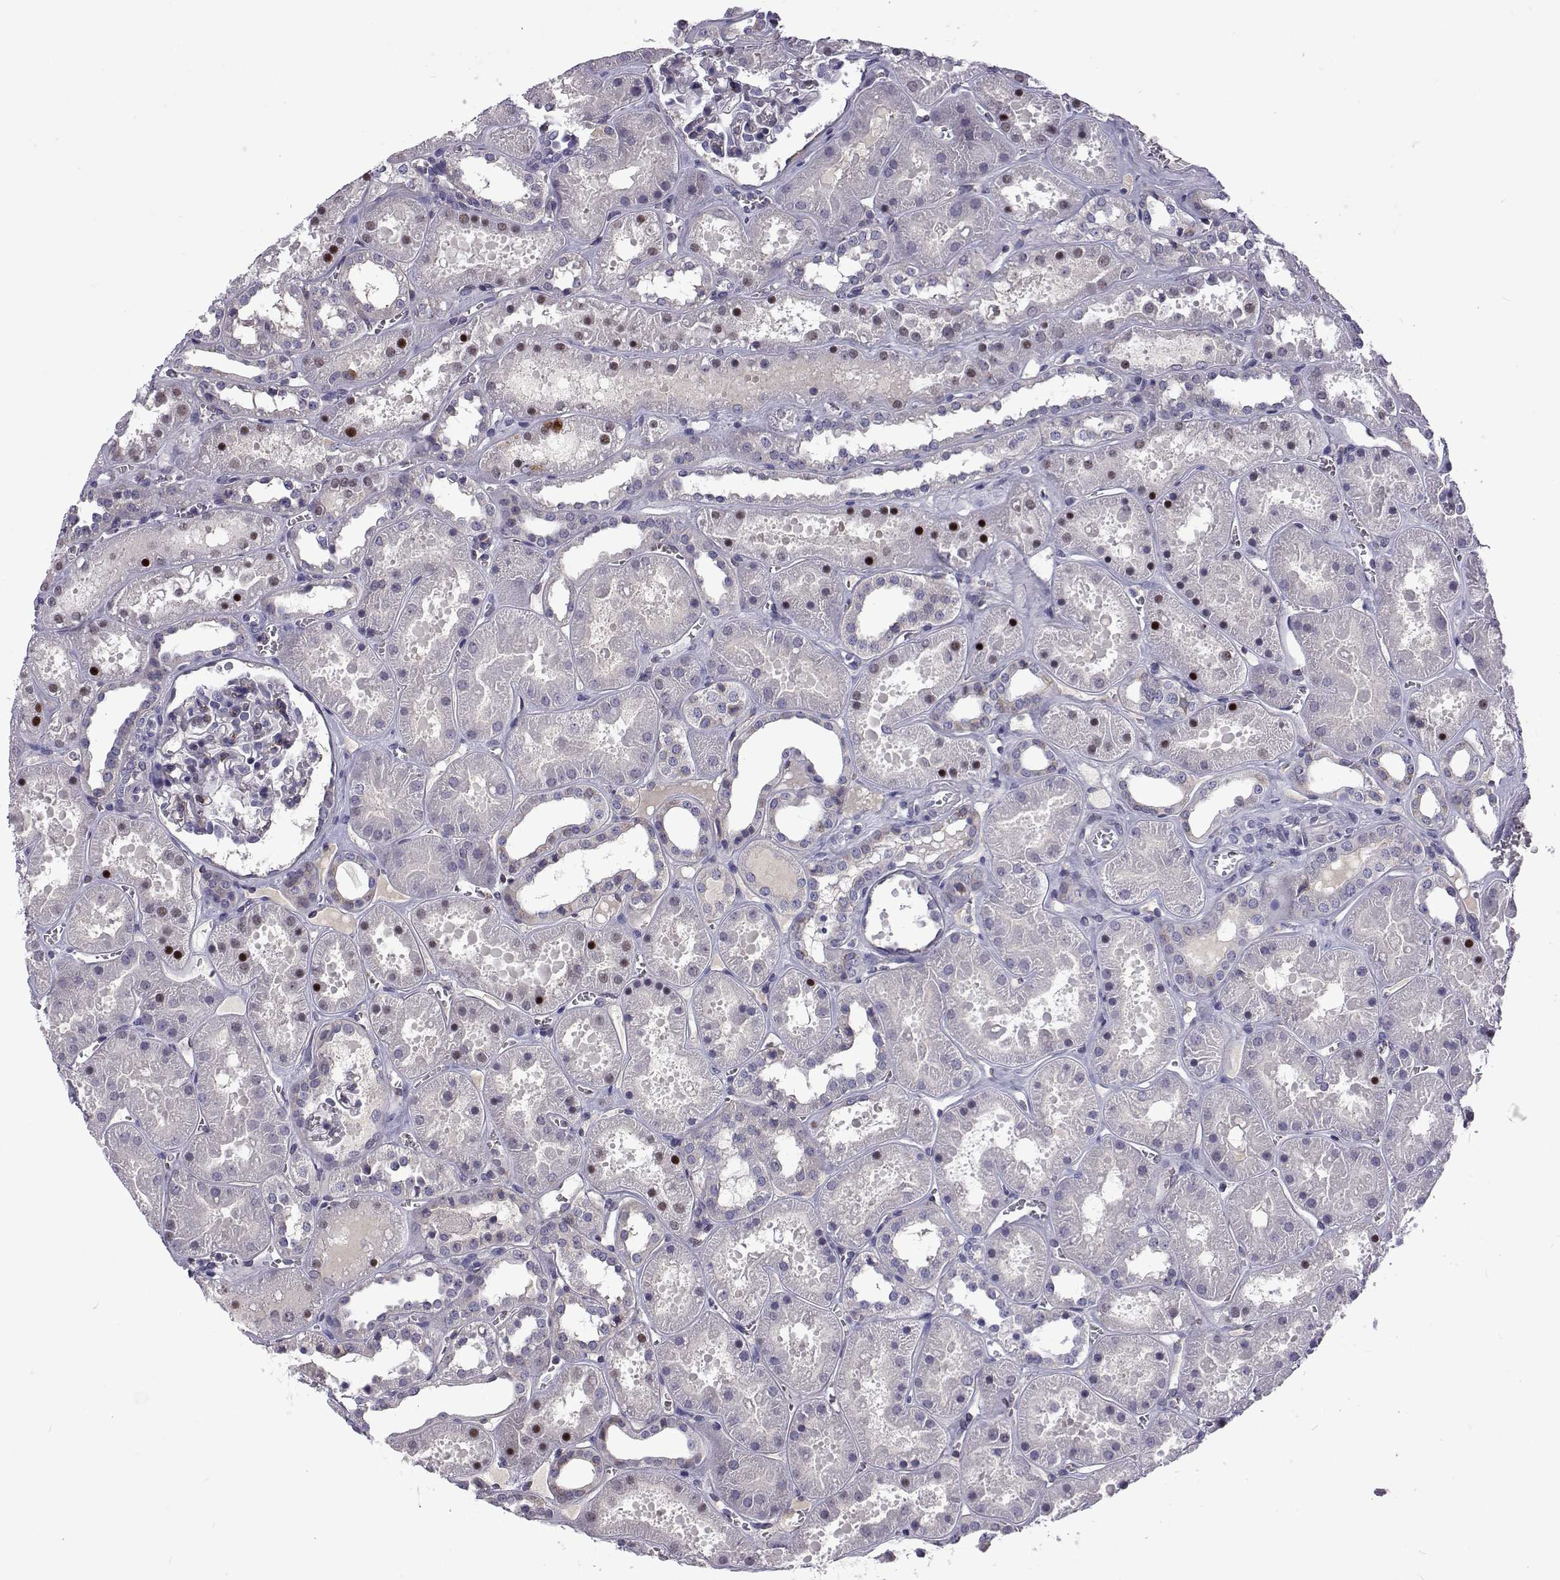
{"staining": {"intensity": "negative", "quantity": "none", "location": "none"}, "tissue": "kidney", "cell_type": "Cells in glomeruli", "image_type": "normal", "snomed": [{"axis": "morphology", "description": "Normal tissue, NOS"}, {"axis": "topography", "description": "Kidney"}], "caption": "An IHC micrograph of benign kidney is shown. There is no staining in cells in glomeruli of kidney.", "gene": "TCF15", "patient": {"sex": "female", "age": 41}}